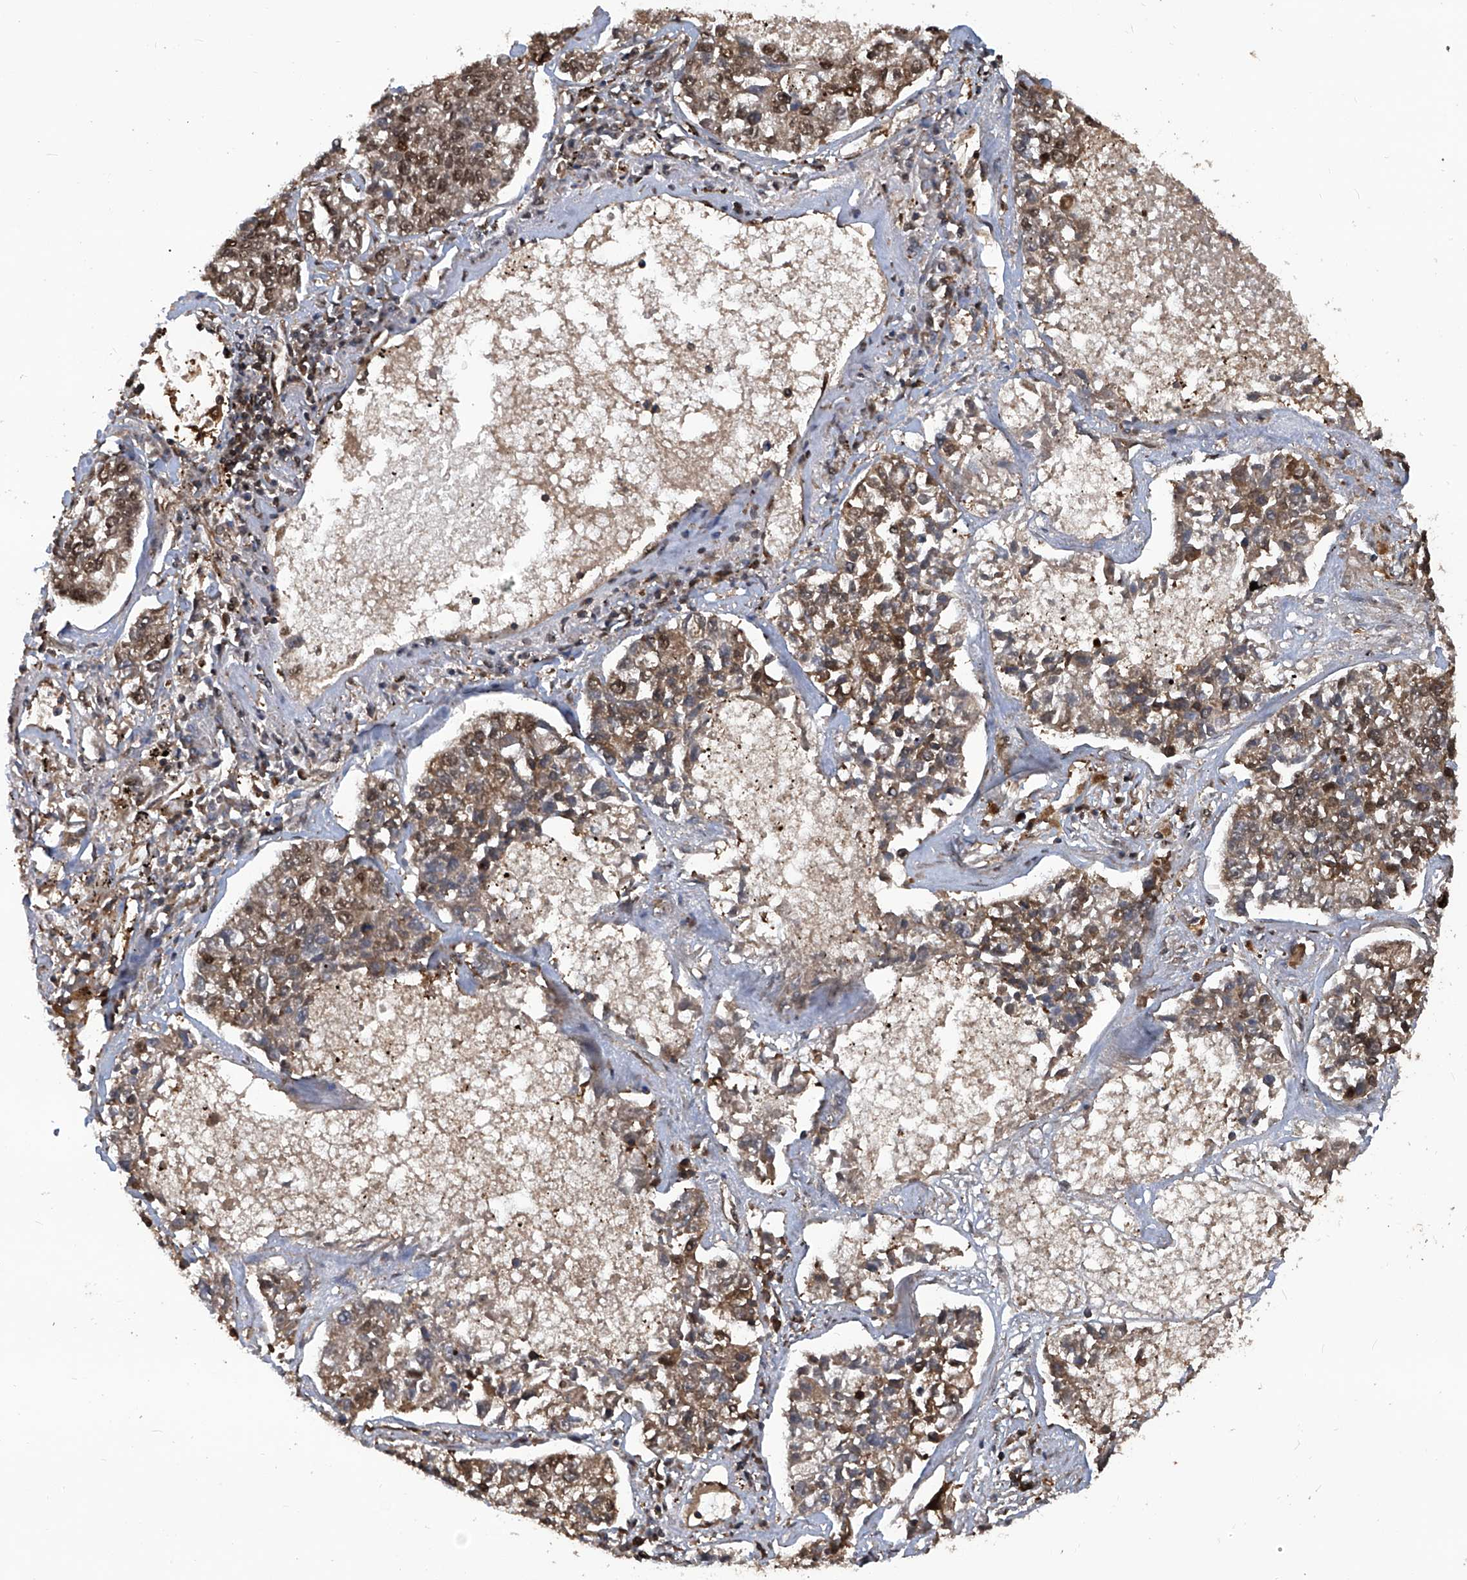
{"staining": {"intensity": "moderate", "quantity": ">75%", "location": "cytoplasmic/membranous,nuclear"}, "tissue": "lung cancer", "cell_type": "Tumor cells", "image_type": "cancer", "snomed": [{"axis": "morphology", "description": "Adenocarcinoma, NOS"}, {"axis": "topography", "description": "Lung"}], "caption": "Protein expression analysis of human lung cancer (adenocarcinoma) reveals moderate cytoplasmic/membranous and nuclear staining in approximately >75% of tumor cells. (DAB (3,3'-diaminobenzidine) = brown stain, brightfield microscopy at high magnification).", "gene": "PSMB1", "patient": {"sex": "male", "age": 49}}